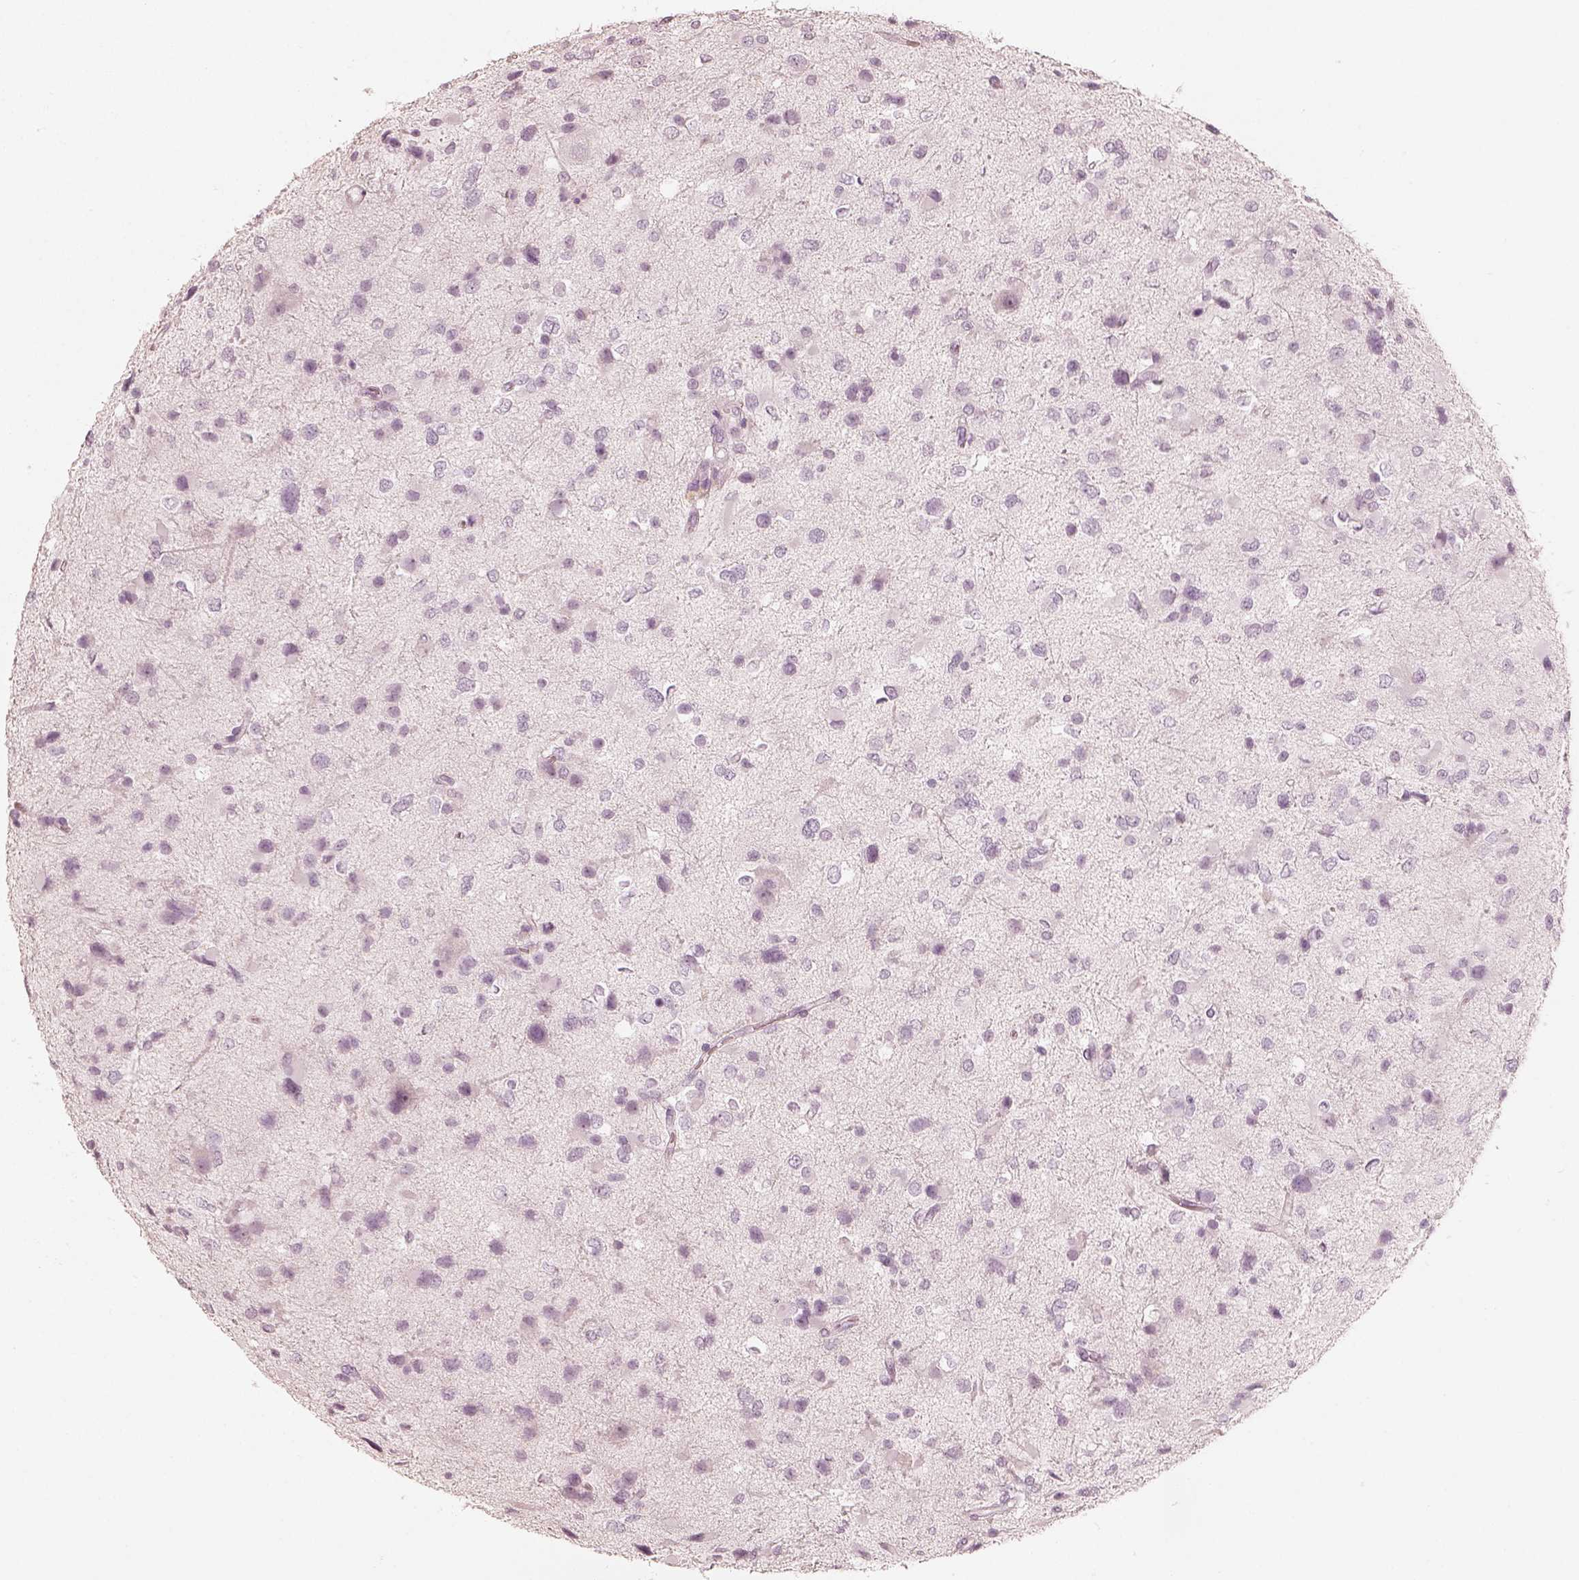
{"staining": {"intensity": "negative", "quantity": "none", "location": "none"}, "tissue": "glioma", "cell_type": "Tumor cells", "image_type": "cancer", "snomed": [{"axis": "morphology", "description": "Glioma, malignant, Low grade"}, {"axis": "topography", "description": "Brain"}], "caption": "There is no significant staining in tumor cells of malignant glioma (low-grade).", "gene": "KRT82", "patient": {"sex": "female", "age": 32}}